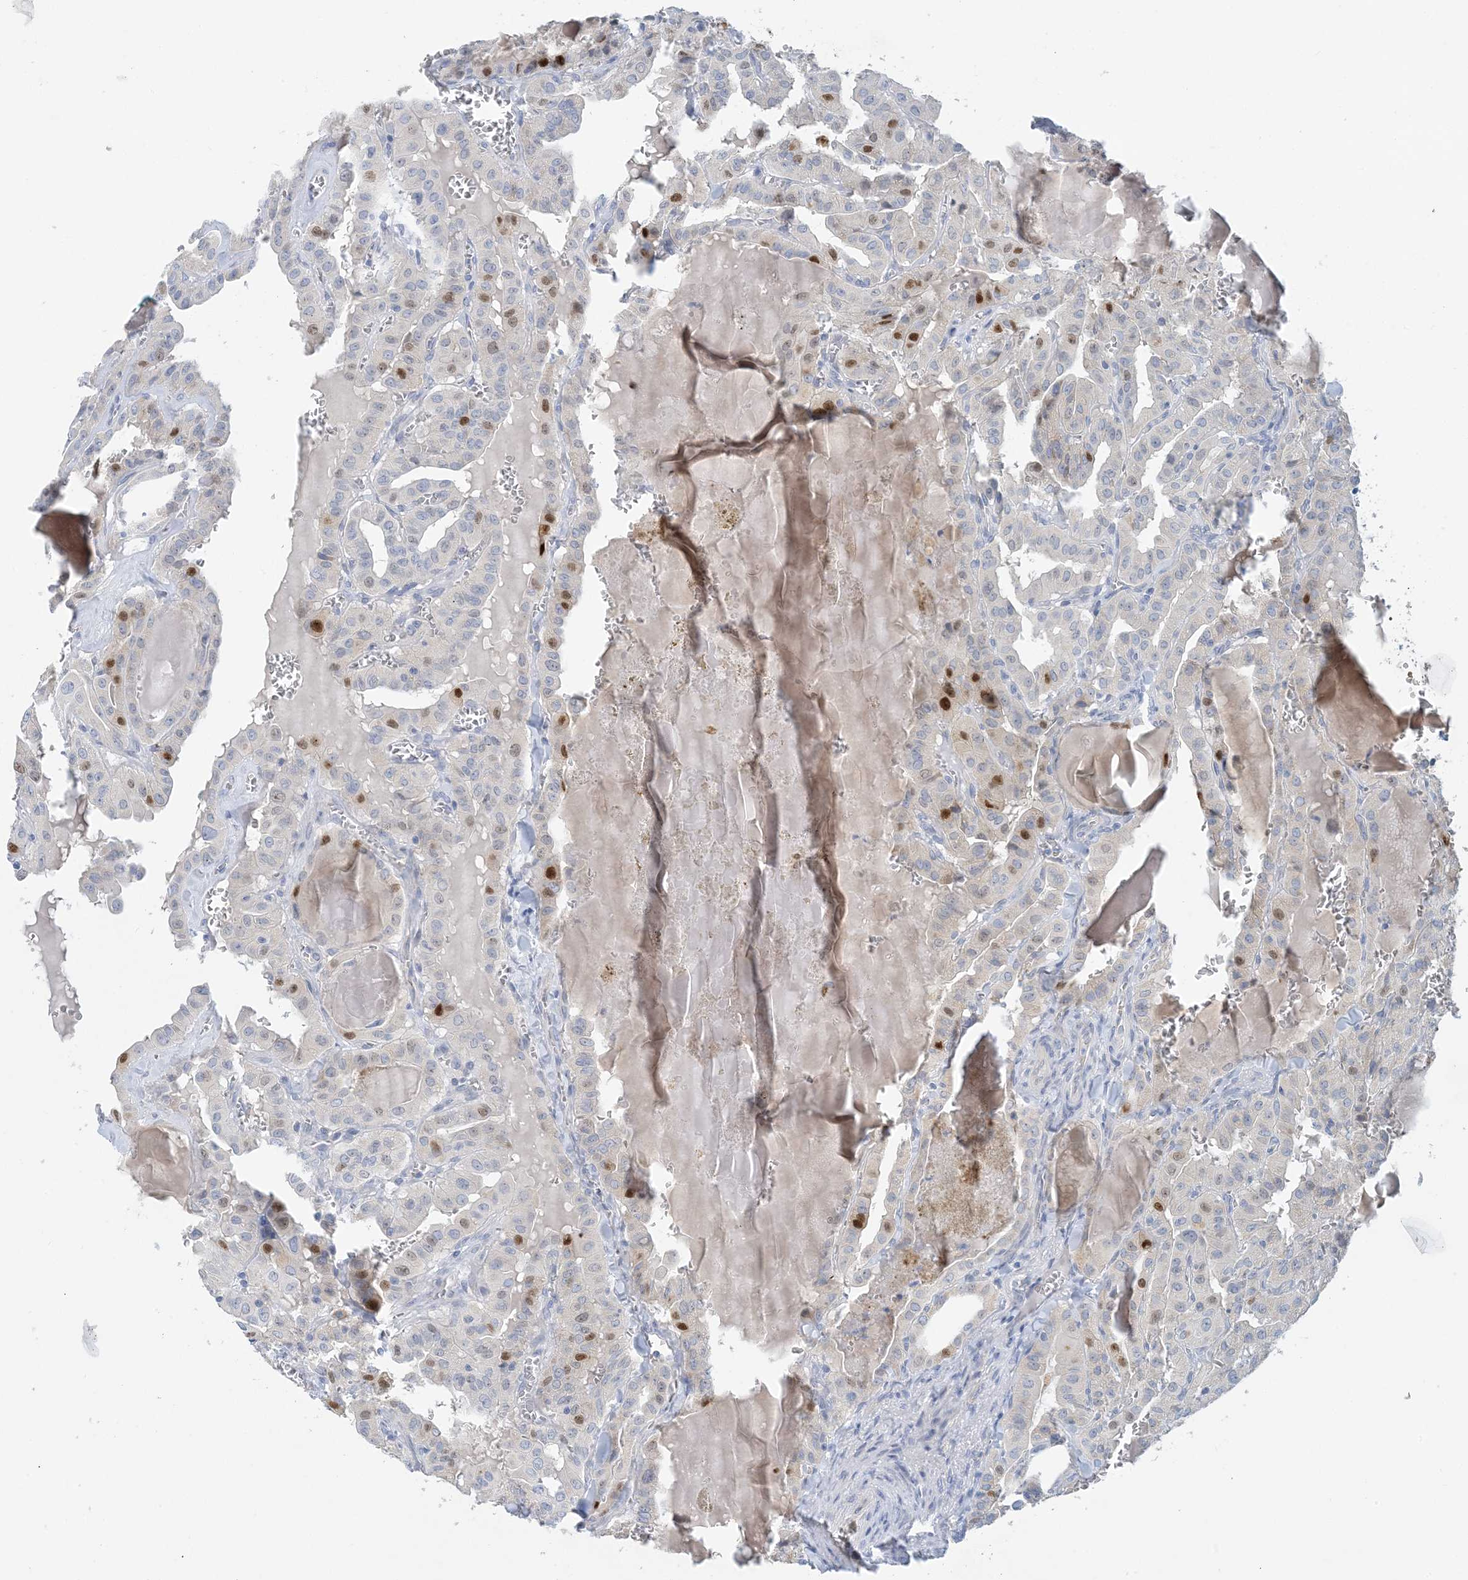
{"staining": {"intensity": "strong", "quantity": "<25%", "location": "nuclear"}, "tissue": "thyroid cancer", "cell_type": "Tumor cells", "image_type": "cancer", "snomed": [{"axis": "morphology", "description": "Papillary adenocarcinoma, NOS"}, {"axis": "topography", "description": "Thyroid gland"}], "caption": "Immunohistochemical staining of human thyroid cancer demonstrates strong nuclear protein positivity in about <25% of tumor cells.", "gene": "ZCCHC18", "patient": {"sex": "male", "age": 52}}